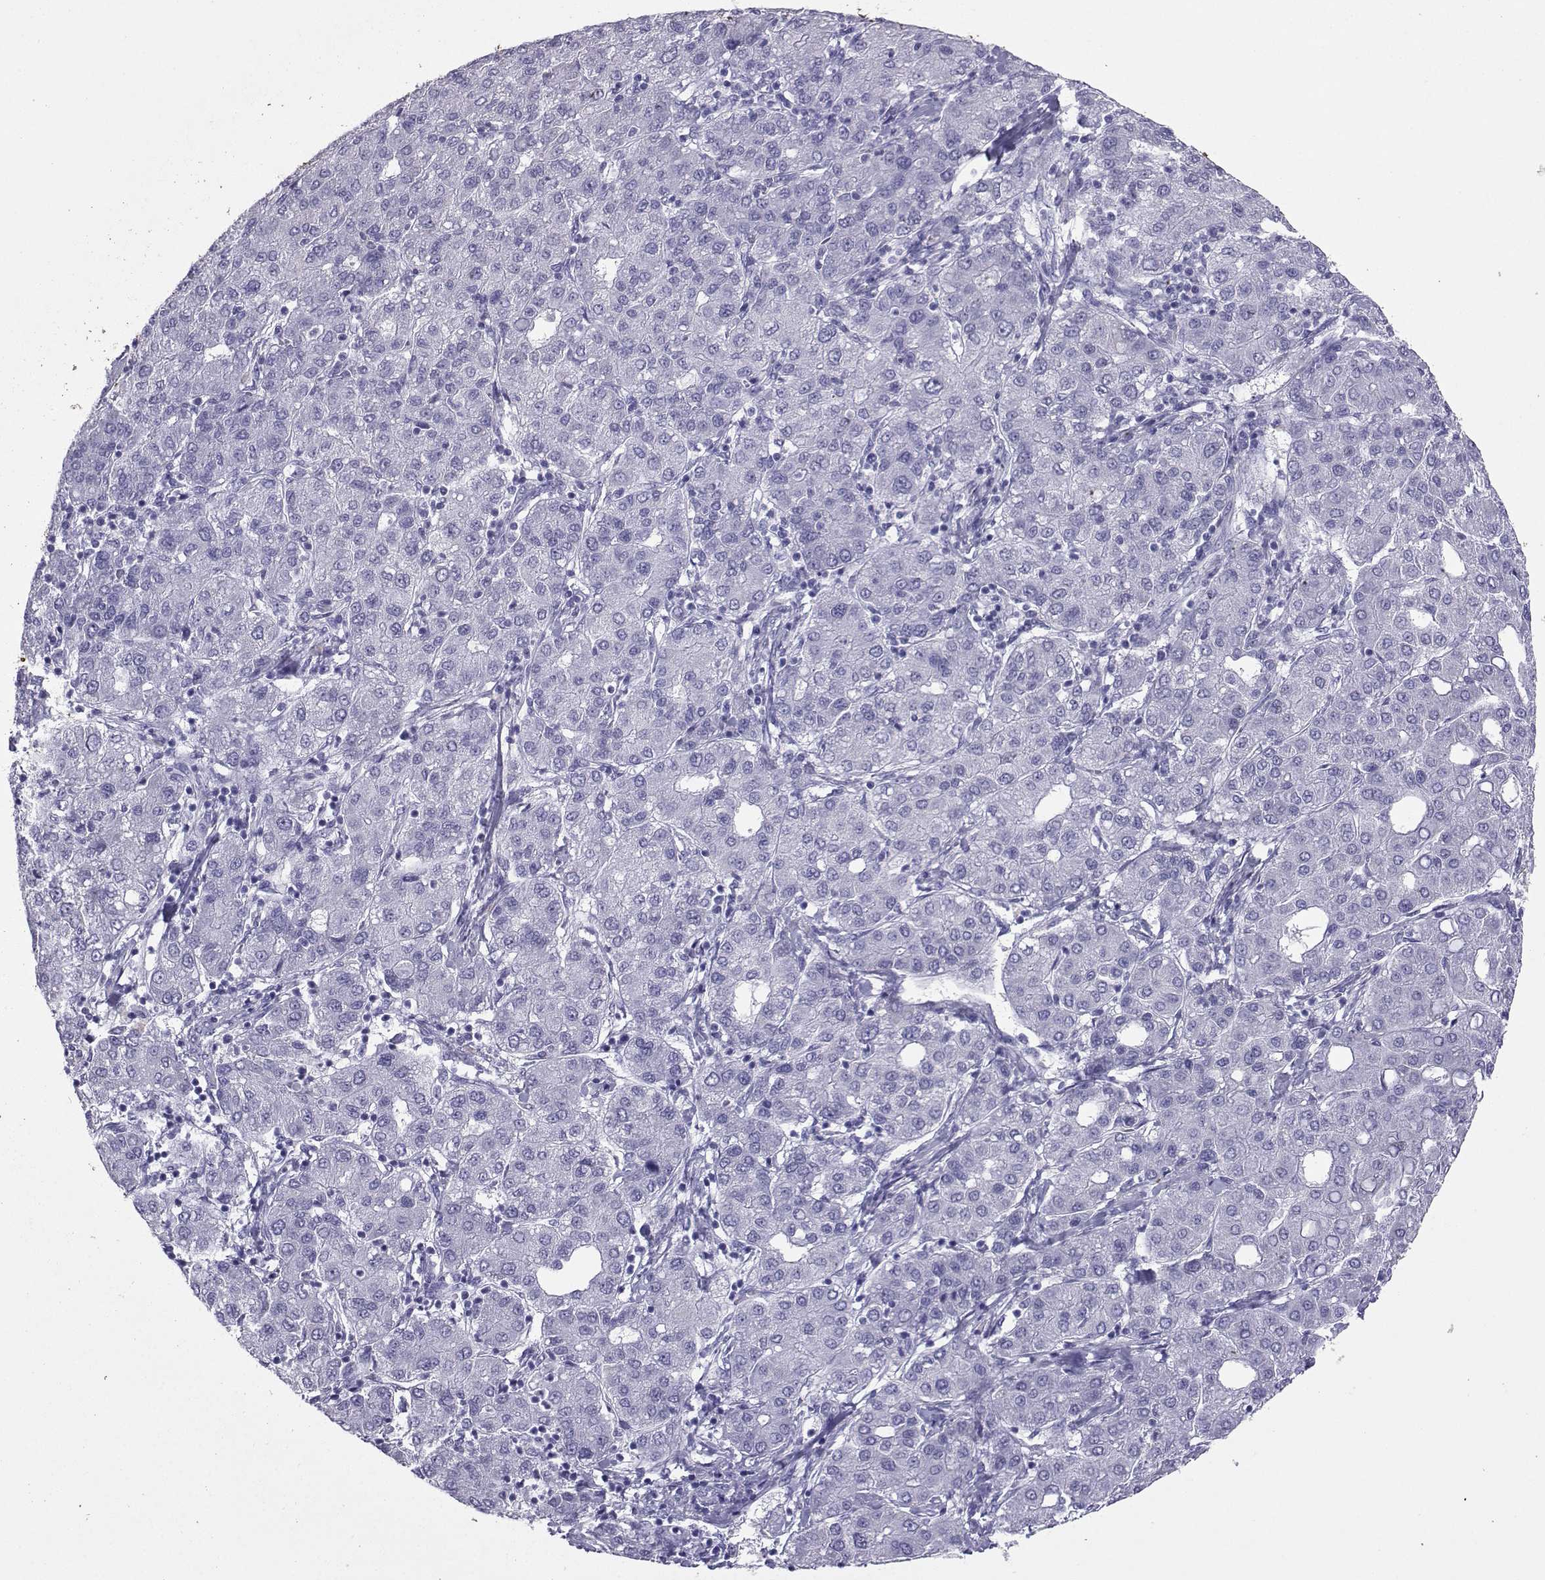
{"staining": {"intensity": "negative", "quantity": "none", "location": "none"}, "tissue": "liver cancer", "cell_type": "Tumor cells", "image_type": "cancer", "snomed": [{"axis": "morphology", "description": "Carcinoma, Hepatocellular, NOS"}, {"axis": "topography", "description": "Liver"}], "caption": "There is no significant expression in tumor cells of liver hepatocellular carcinoma. The staining was performed using DAB to visualize the protein expression in brown, while the nuclei were stained in blue with hematoxylin (Magnification: 20x).", "gene": "LORICRIN", "patient": {"sex": "male", "age": 65}}